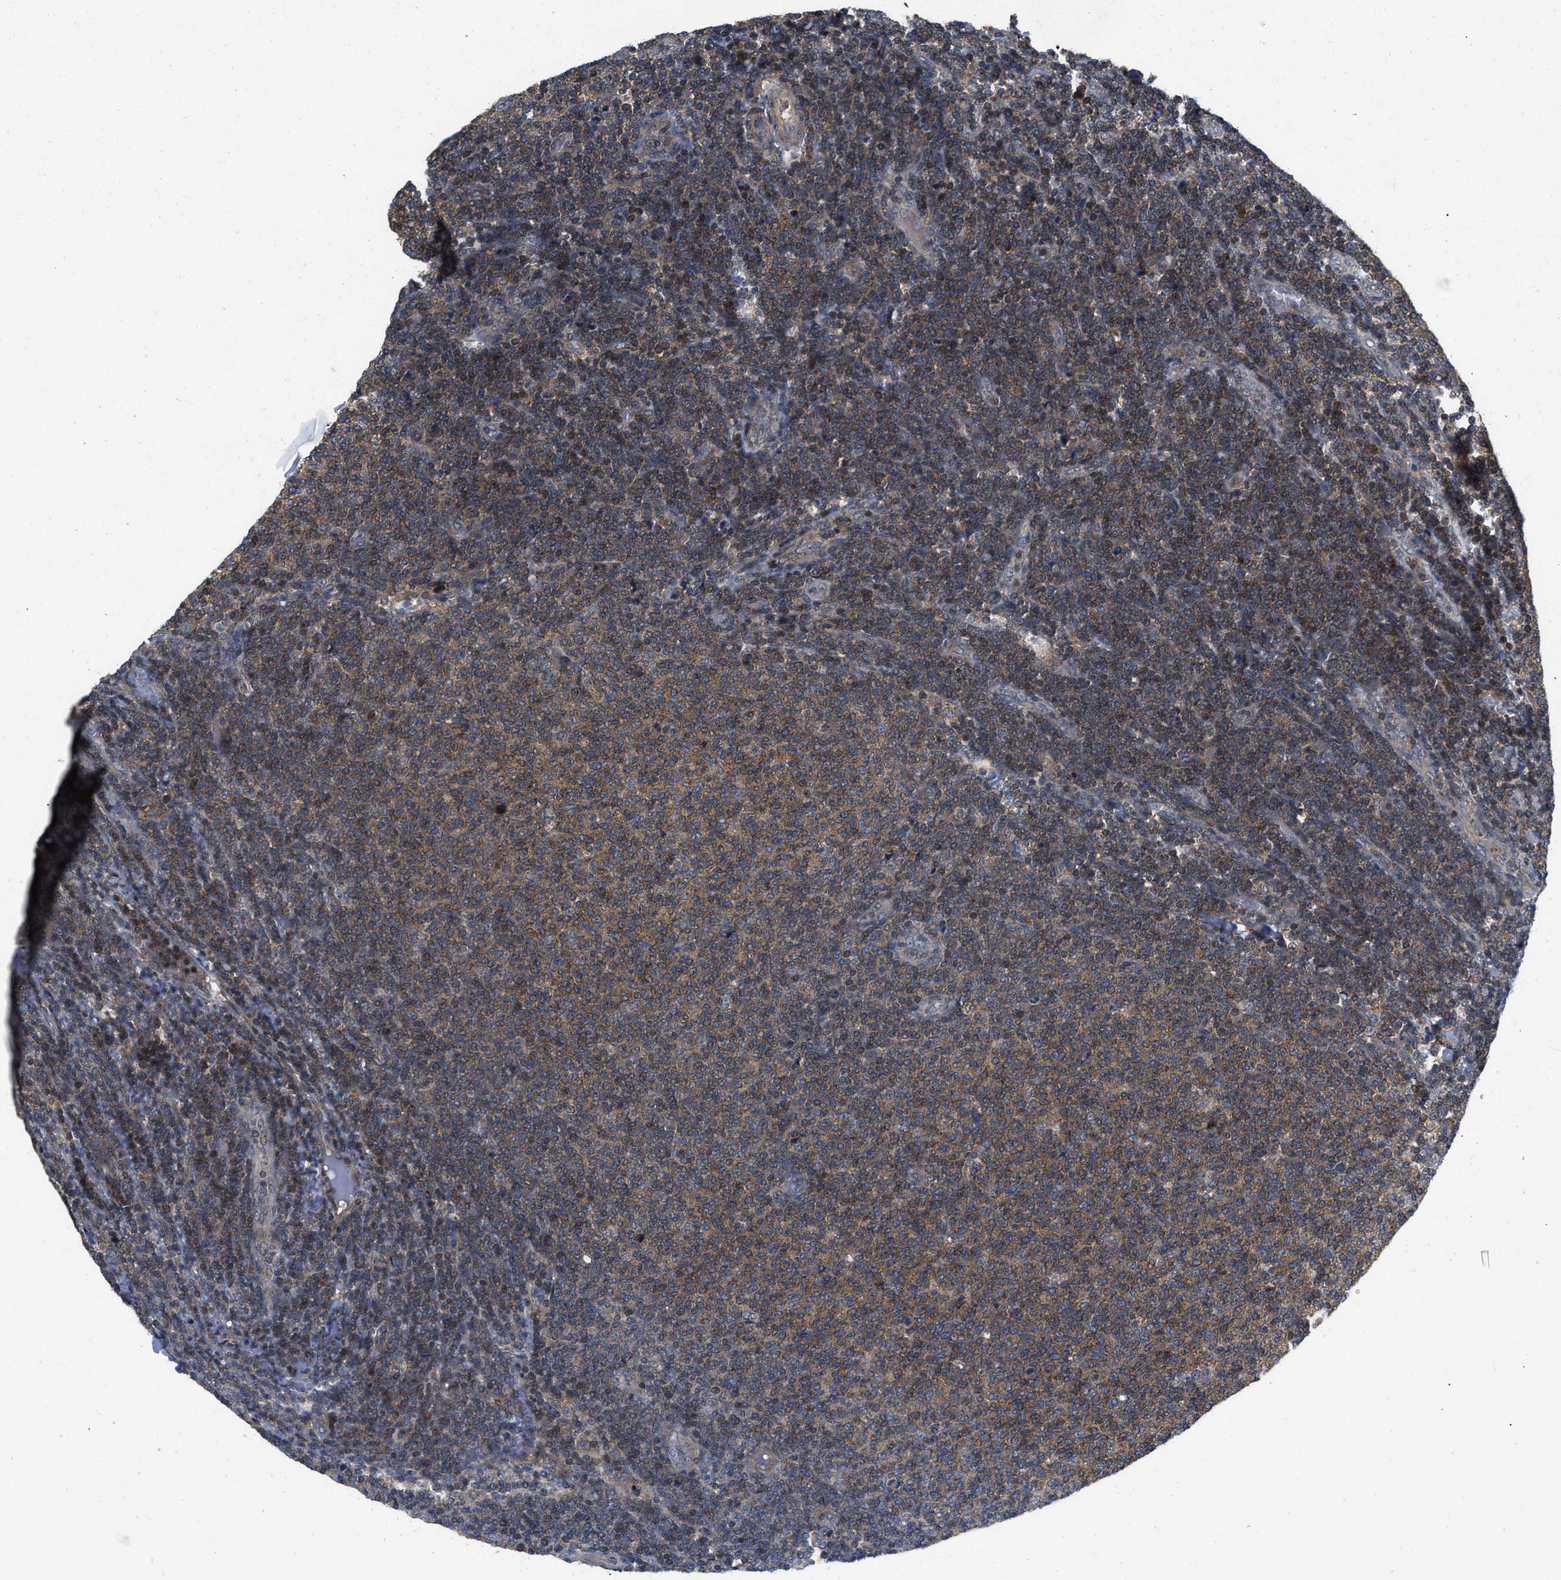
{"staining": {"intensity": "weak", "quantity": "25%-75%", "location": "cytoplasmic/membranous"}, "tissue": "lymphoma", "cell_type": "Tumor cells", "image_type": "cancer", "snomed": [{"axis": "morphology", "description": "Malignant lymphoma, non-Hodgkin's type, Low grade"}, {"axis": "topography", "description": "Lymph node"}], "caption": "Malignant lymphoma, non-Hodgkin's type (low-grade) stained for a protein (brown) reveals weak cytoplasmic/membranous positive staining in approximately 25%-75% of tumor cells.", "gene": "PRDM14", "patient": {"sex": "male", "age": 66}}